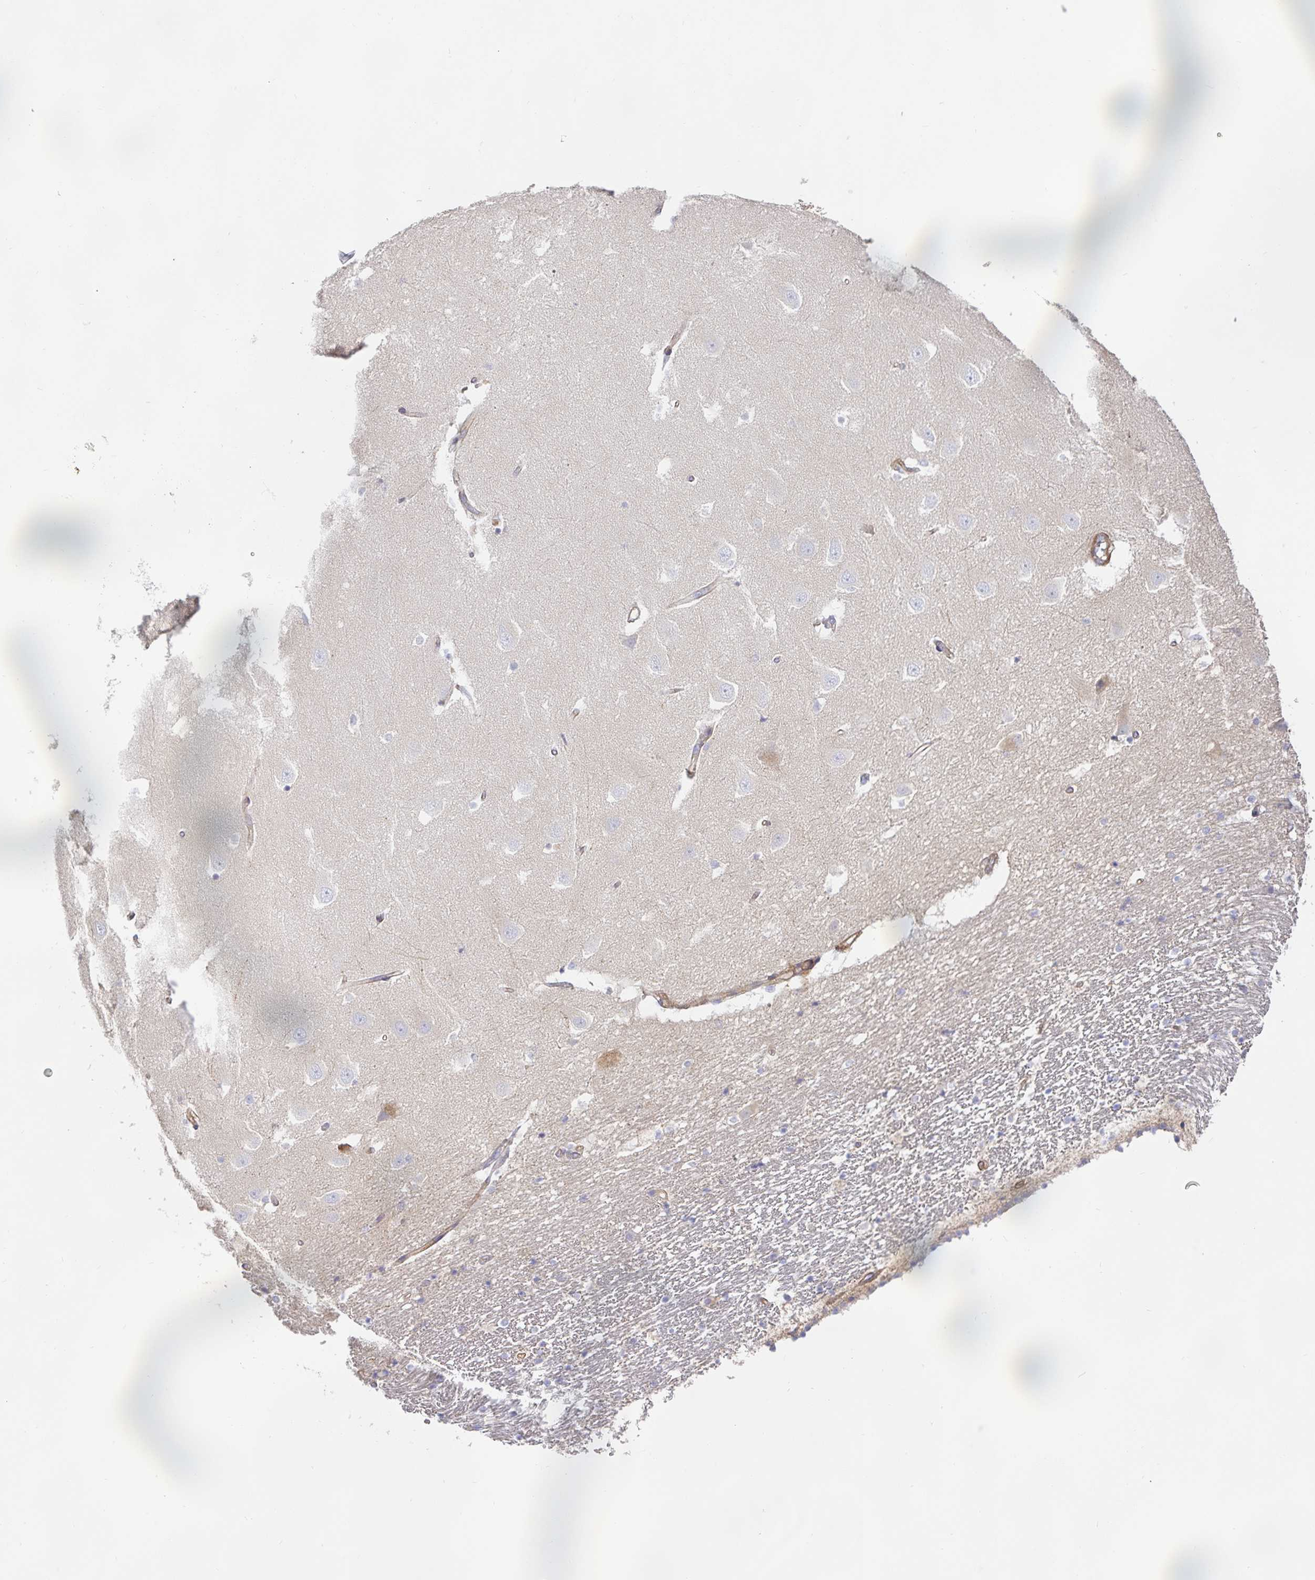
{"staining": {"intensity": "negative", "quantity": "none", "location": "none"}, "tissue": "hippocampus", "cell_type": "Glial cells", "image_type": "normal", "snomed": [{"axis": "morphology", "description": "Normal tissue, NOS"}, {"axis": "topography", "description": "Hippocampus"}], "caption": "An image of human hippocampus is negative for staining in glial cells. (DAB immunohistochemistry, high magnification).", "gene": "METTL22", "patient": {"sex": "male", "age": 63}}